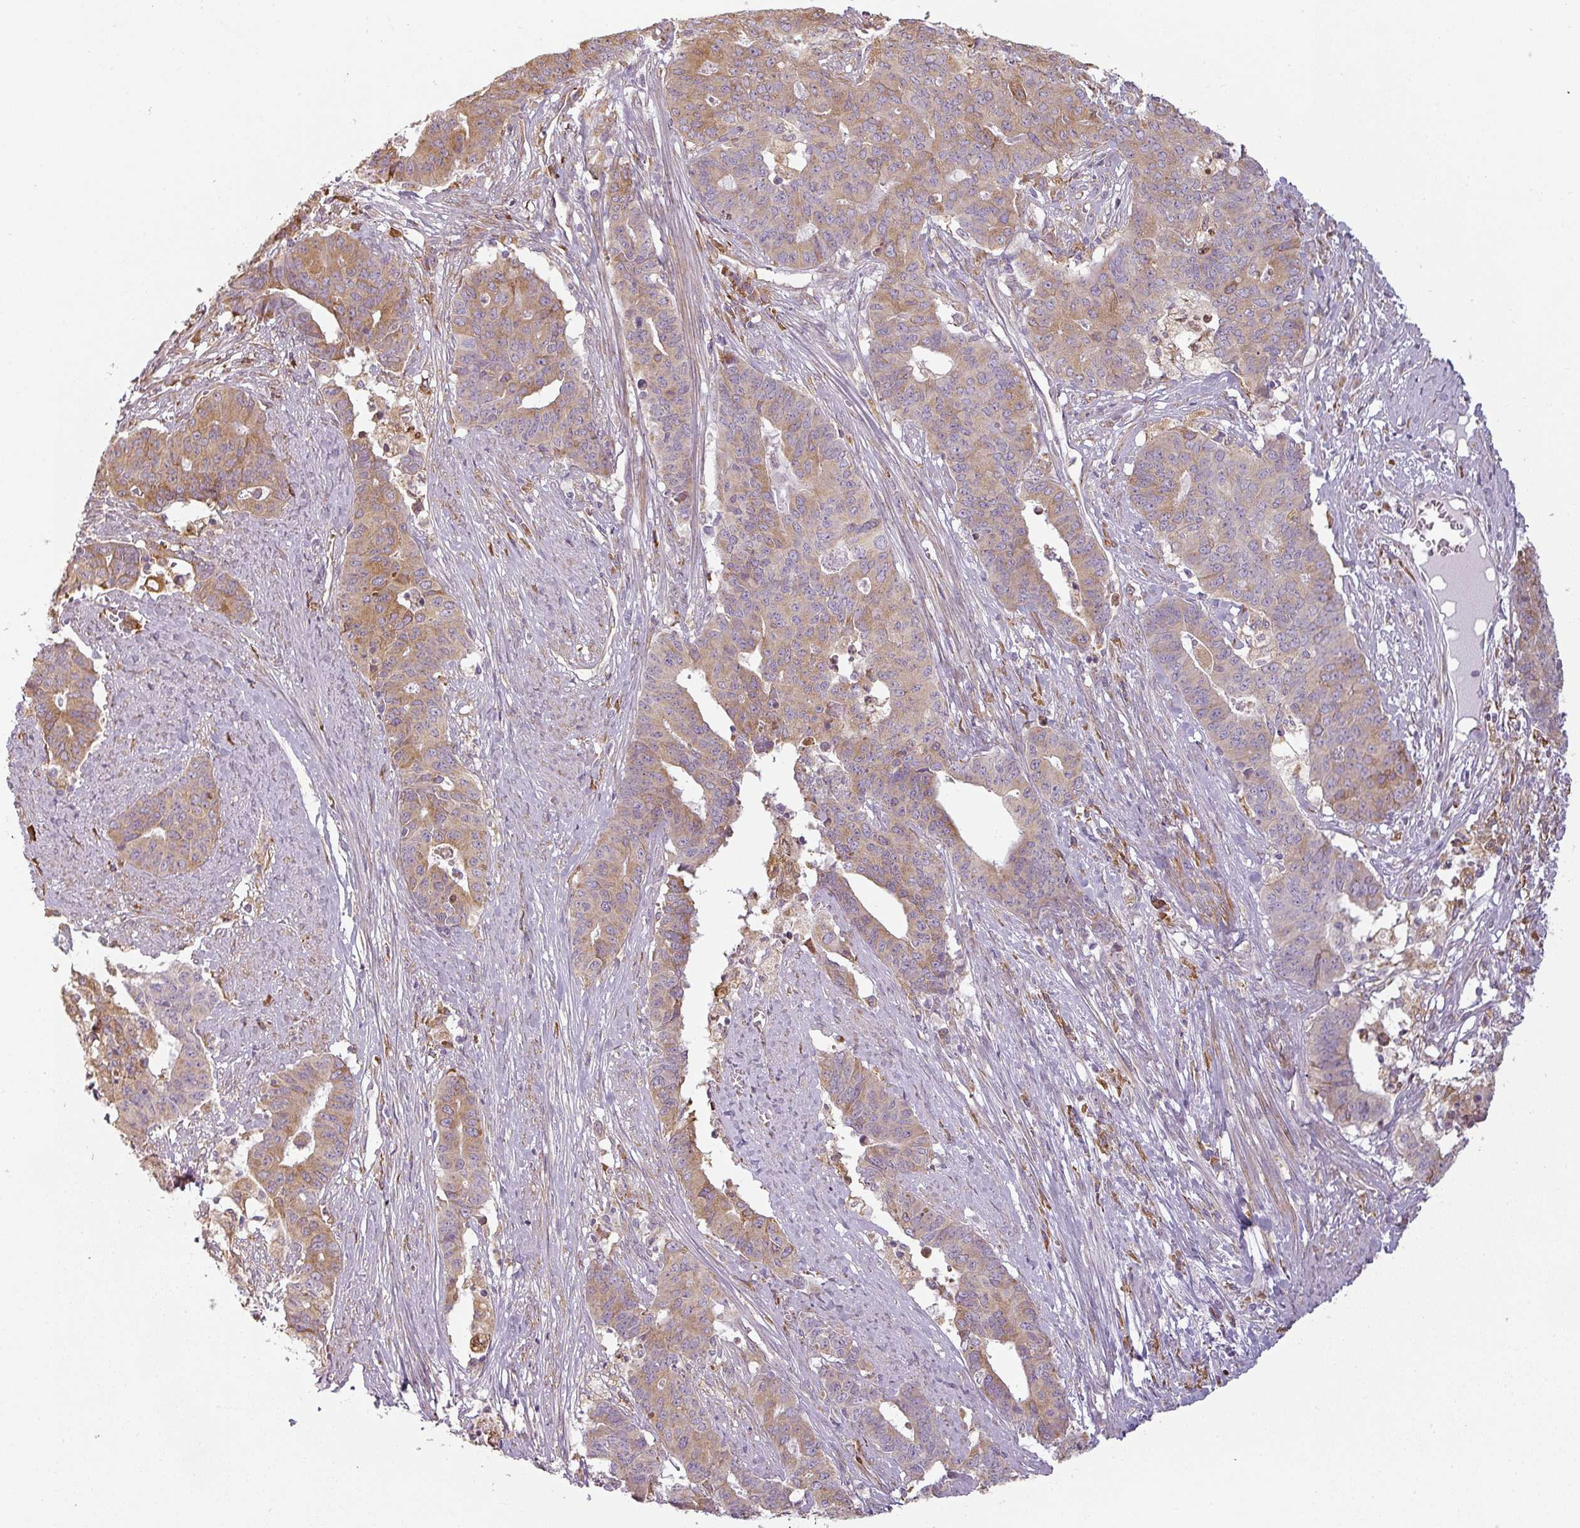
{"staining": {"intensity": "weak", "quantity": "25%-75%", "location": "cytoplasmic/membranous"}, "tissue": "endometrial cancer", "cell_type": "Tumor cells", "image_type": "cancer", "snomed": [{"axis": "morphology", "description": "Adenocarcinoma, NOS"}, {"axis": "topography", "description": "Endometrium"}], "caption": "Protein staining of endometrial cancer tissue exhibits weak cytoplasmic/membranous positivity in about 25%-75% of tumor cells.", "gene": "CCDC144A", "patient": {"sex": "female", "age": 59}}